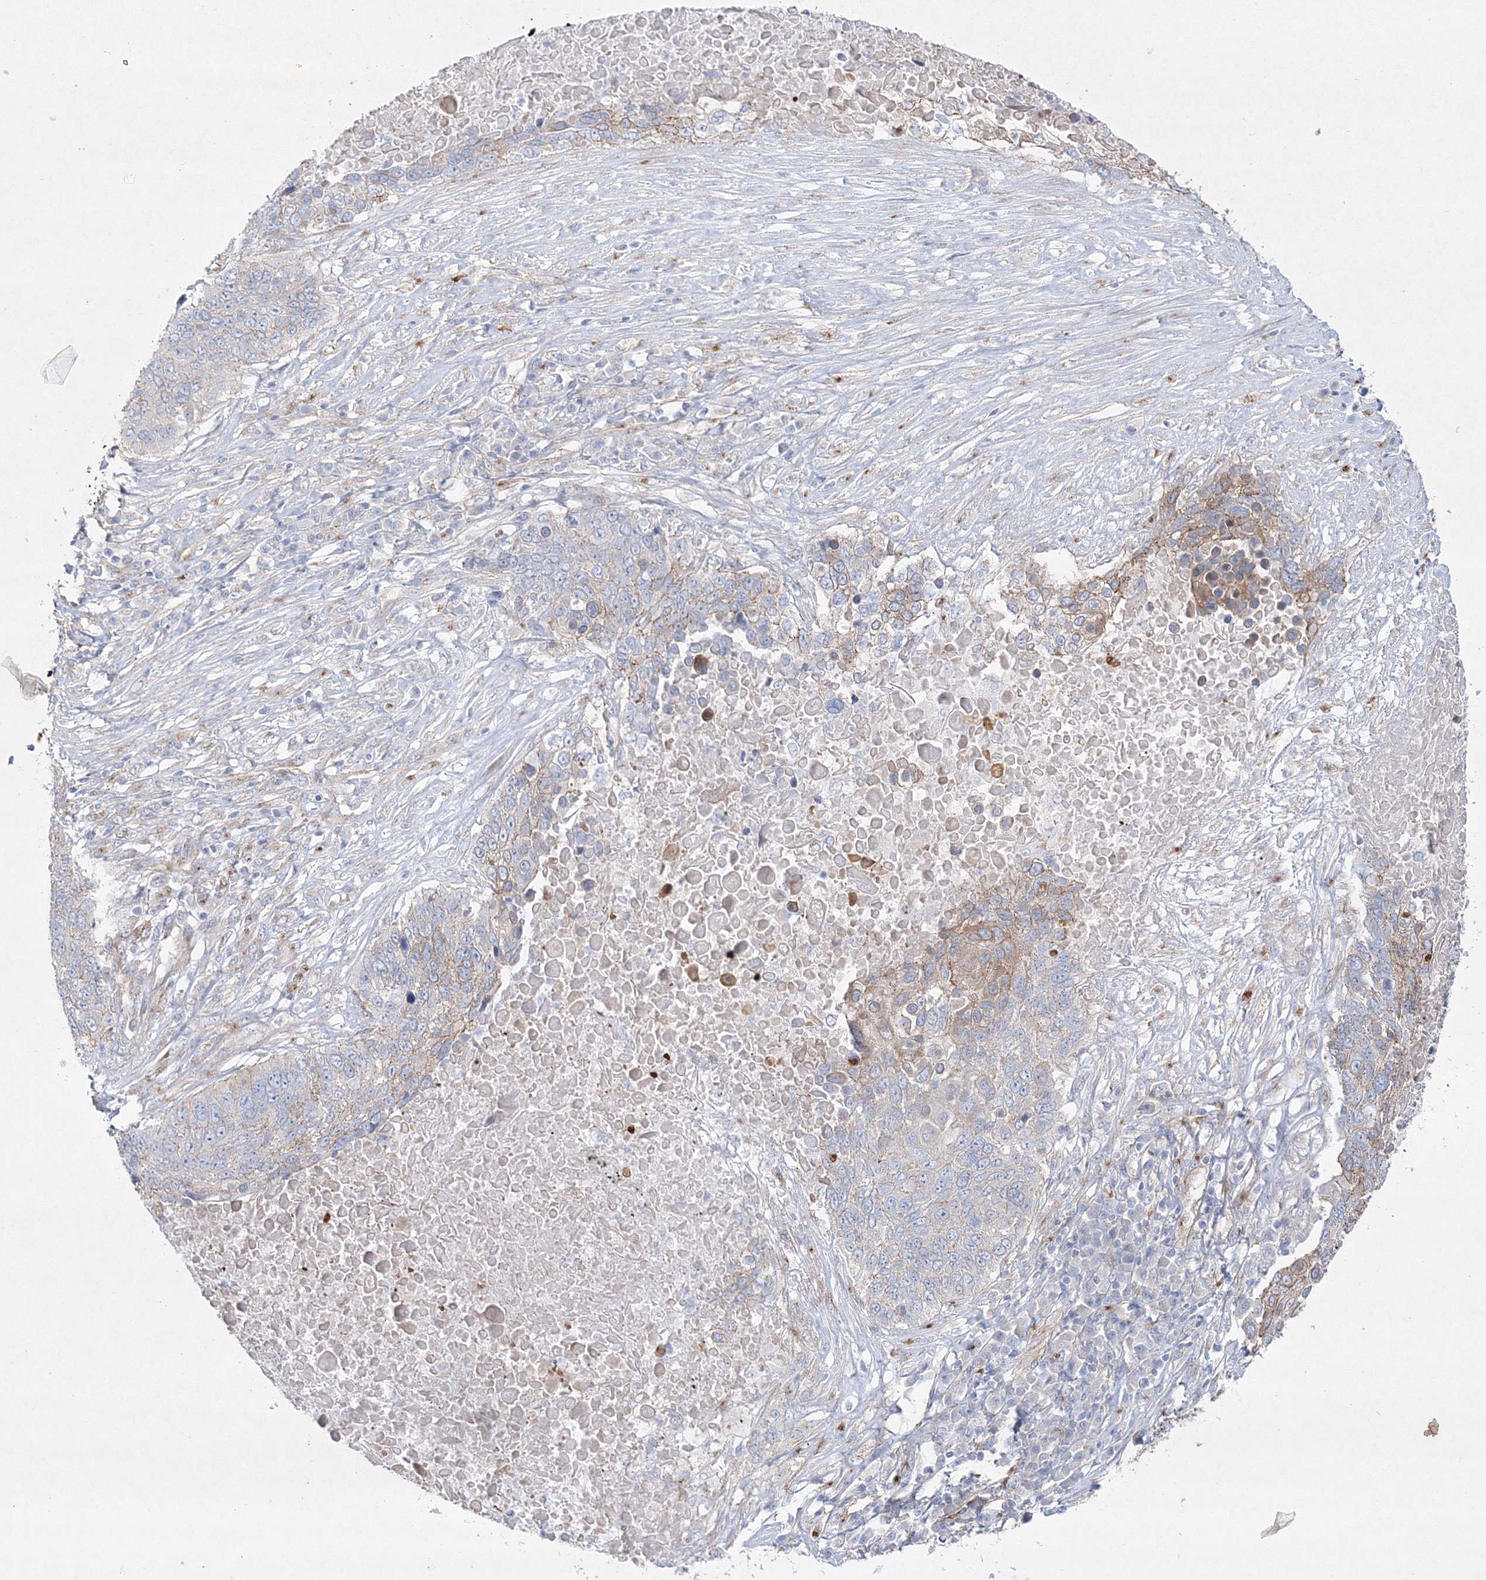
{"staining": {"intensity": "moderate", "quantity": "25%-75%", "location": "cytoplasmic/membranous"}, "tissue": "lung cancer", "cell_type": "Tumor cells", "image_type": "cancer", "snomed": [{"axis": "morphology", "description": "Squamous cell carcinoma, NOS"}, {"axis": "topography", "description": "Lung"}], "caption": "Squamous cell carcinoma (lung) stained with a brown dye shows moderate cytoplasmic/membranous positive positivity in approximately 25%-75% of tumor cells.", "gene": "NAA40", "patient": {"sex": "male", "age": 66}}